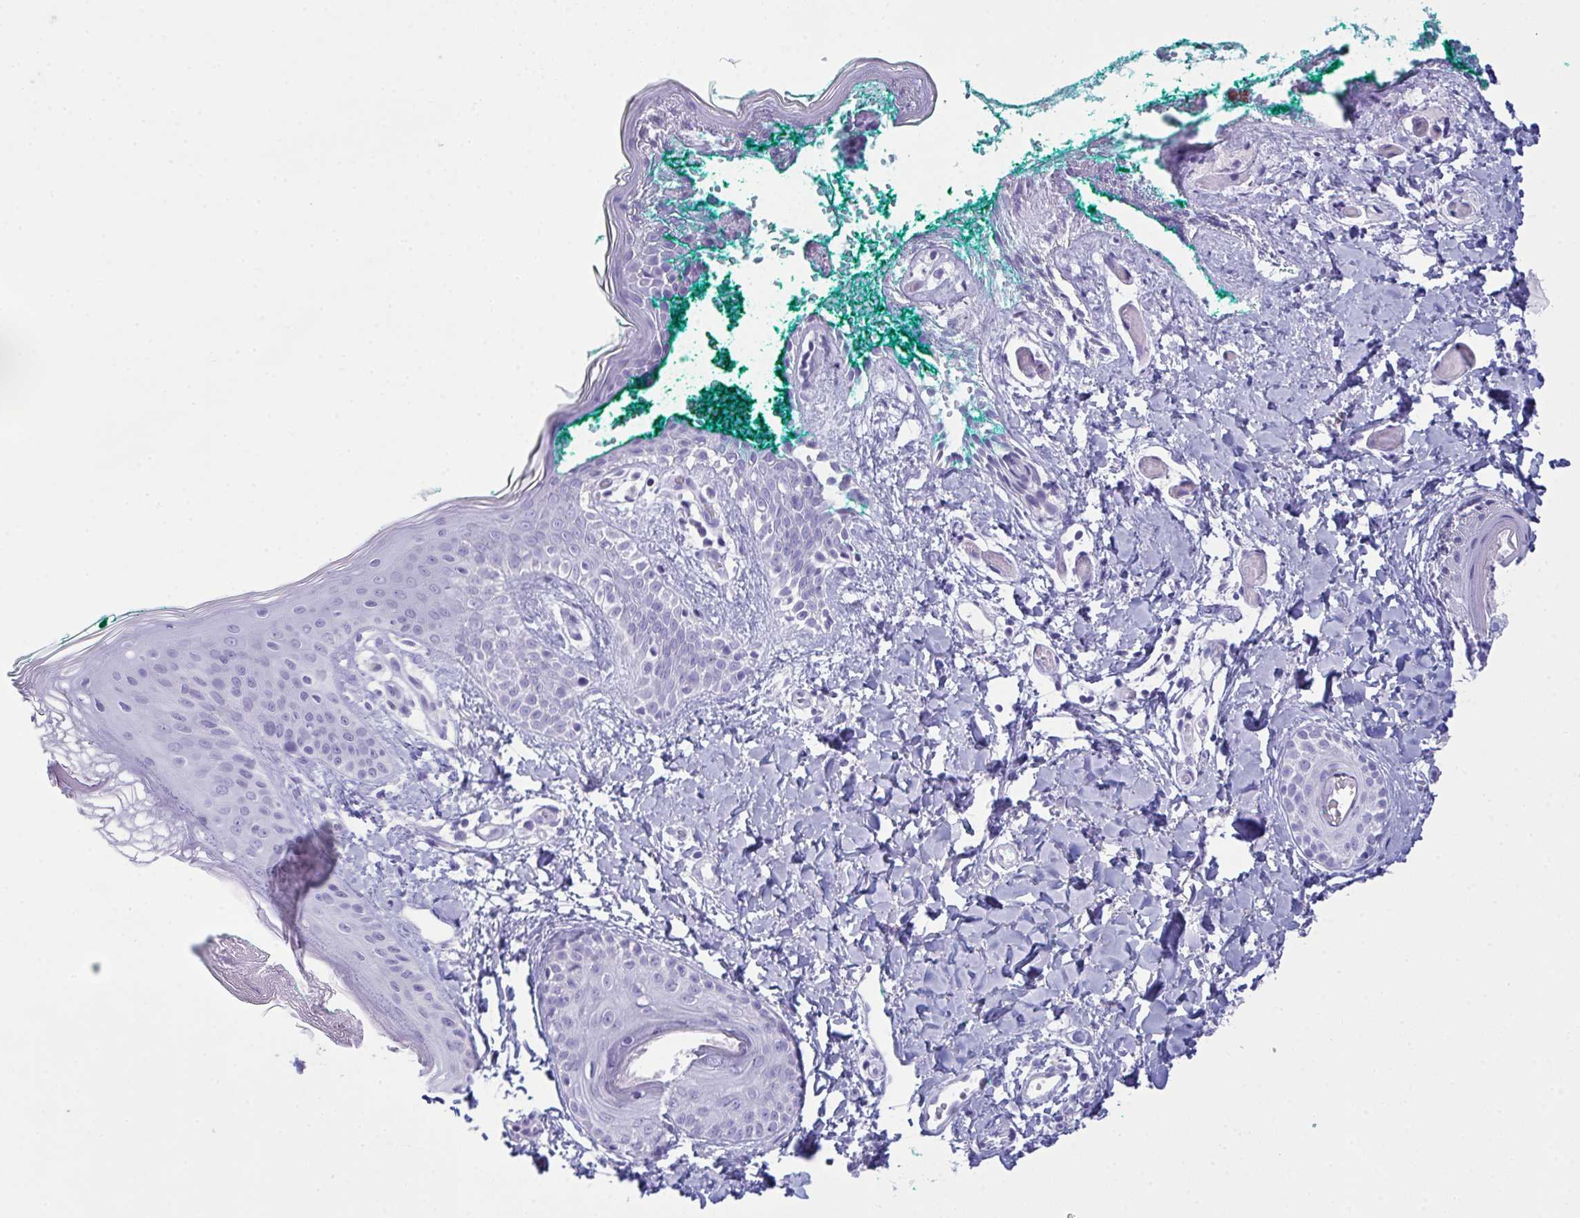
{"staining": {"intensity": "negative", "quantity": "none", "location": "none"}, "tissue": "skin", "cell_type": "Fibroblasts", "image_type": "normal", "snomed": [{"axis": "morphology", "description": "Normal tissue, NOS"}, {"axis": "topography", "description": "Skin"}], "caption": "Human skin stained for a protein using IHC exhibits no positivity in fibroblasts.", "gene": "BBS1", "patient": {"sex": "male", "age": 16}}